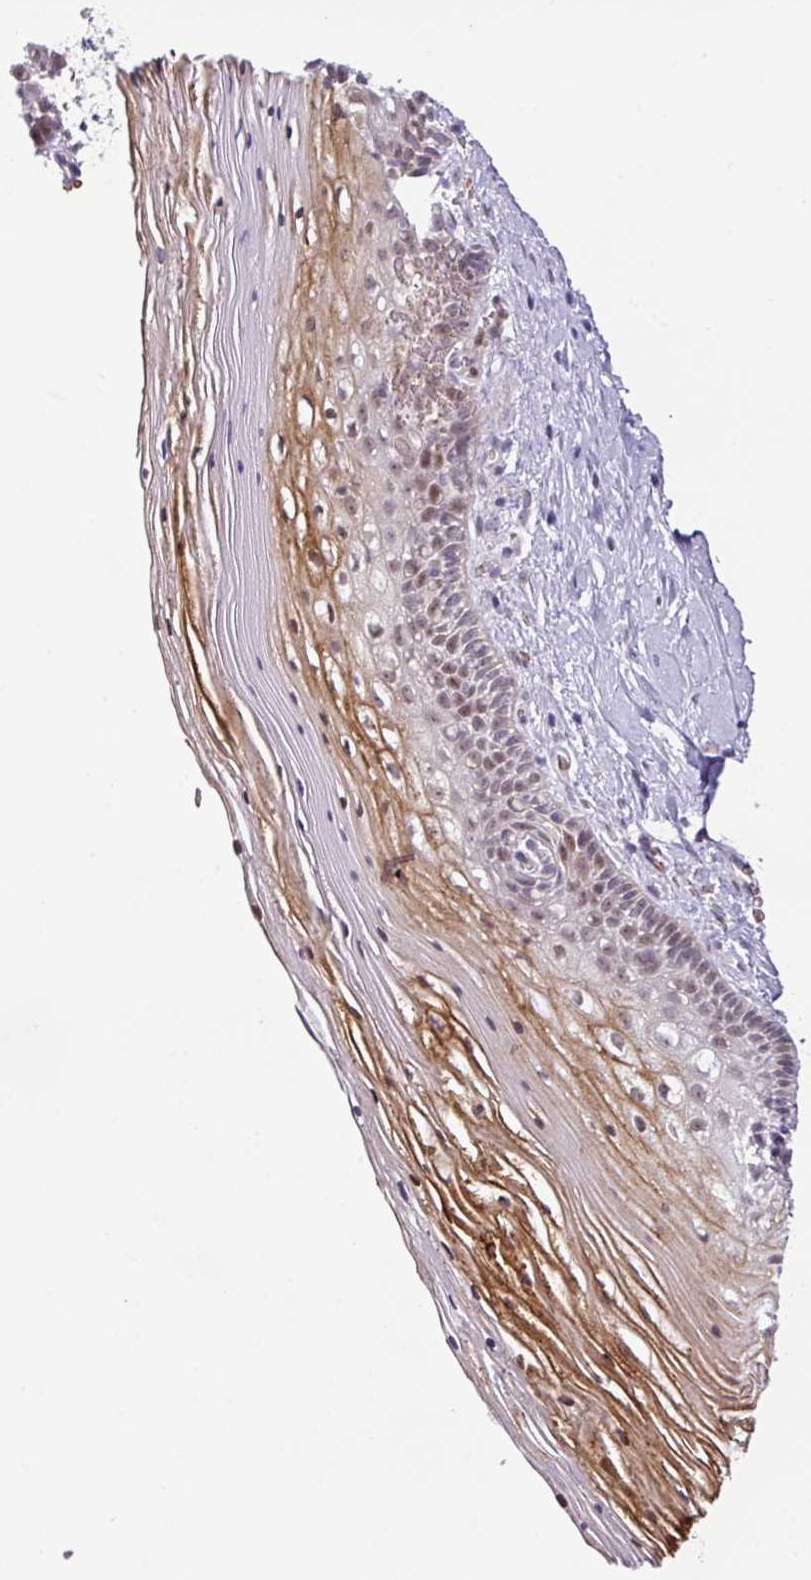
{"staining": {"intensity": "moderate", "quantity": "<25%", "location": "nuclear"}, "tissue": "cervix", "cell_type": "Glandular cells", "image_type": "normal", "snomed": [{"axis": "morphology", "description": "Normal tissue, NOS"}, {"axis": "topography", "description": "Cervix"}], "caption": "A micrograph of human cervix stained for a protein reveals moderate nuclear brown staining in glandular cells. (DAB IHC with brightfield microscopy, high magnification).", "gene": "PARP2", "patient": {"sex": "female", "age": 36}}